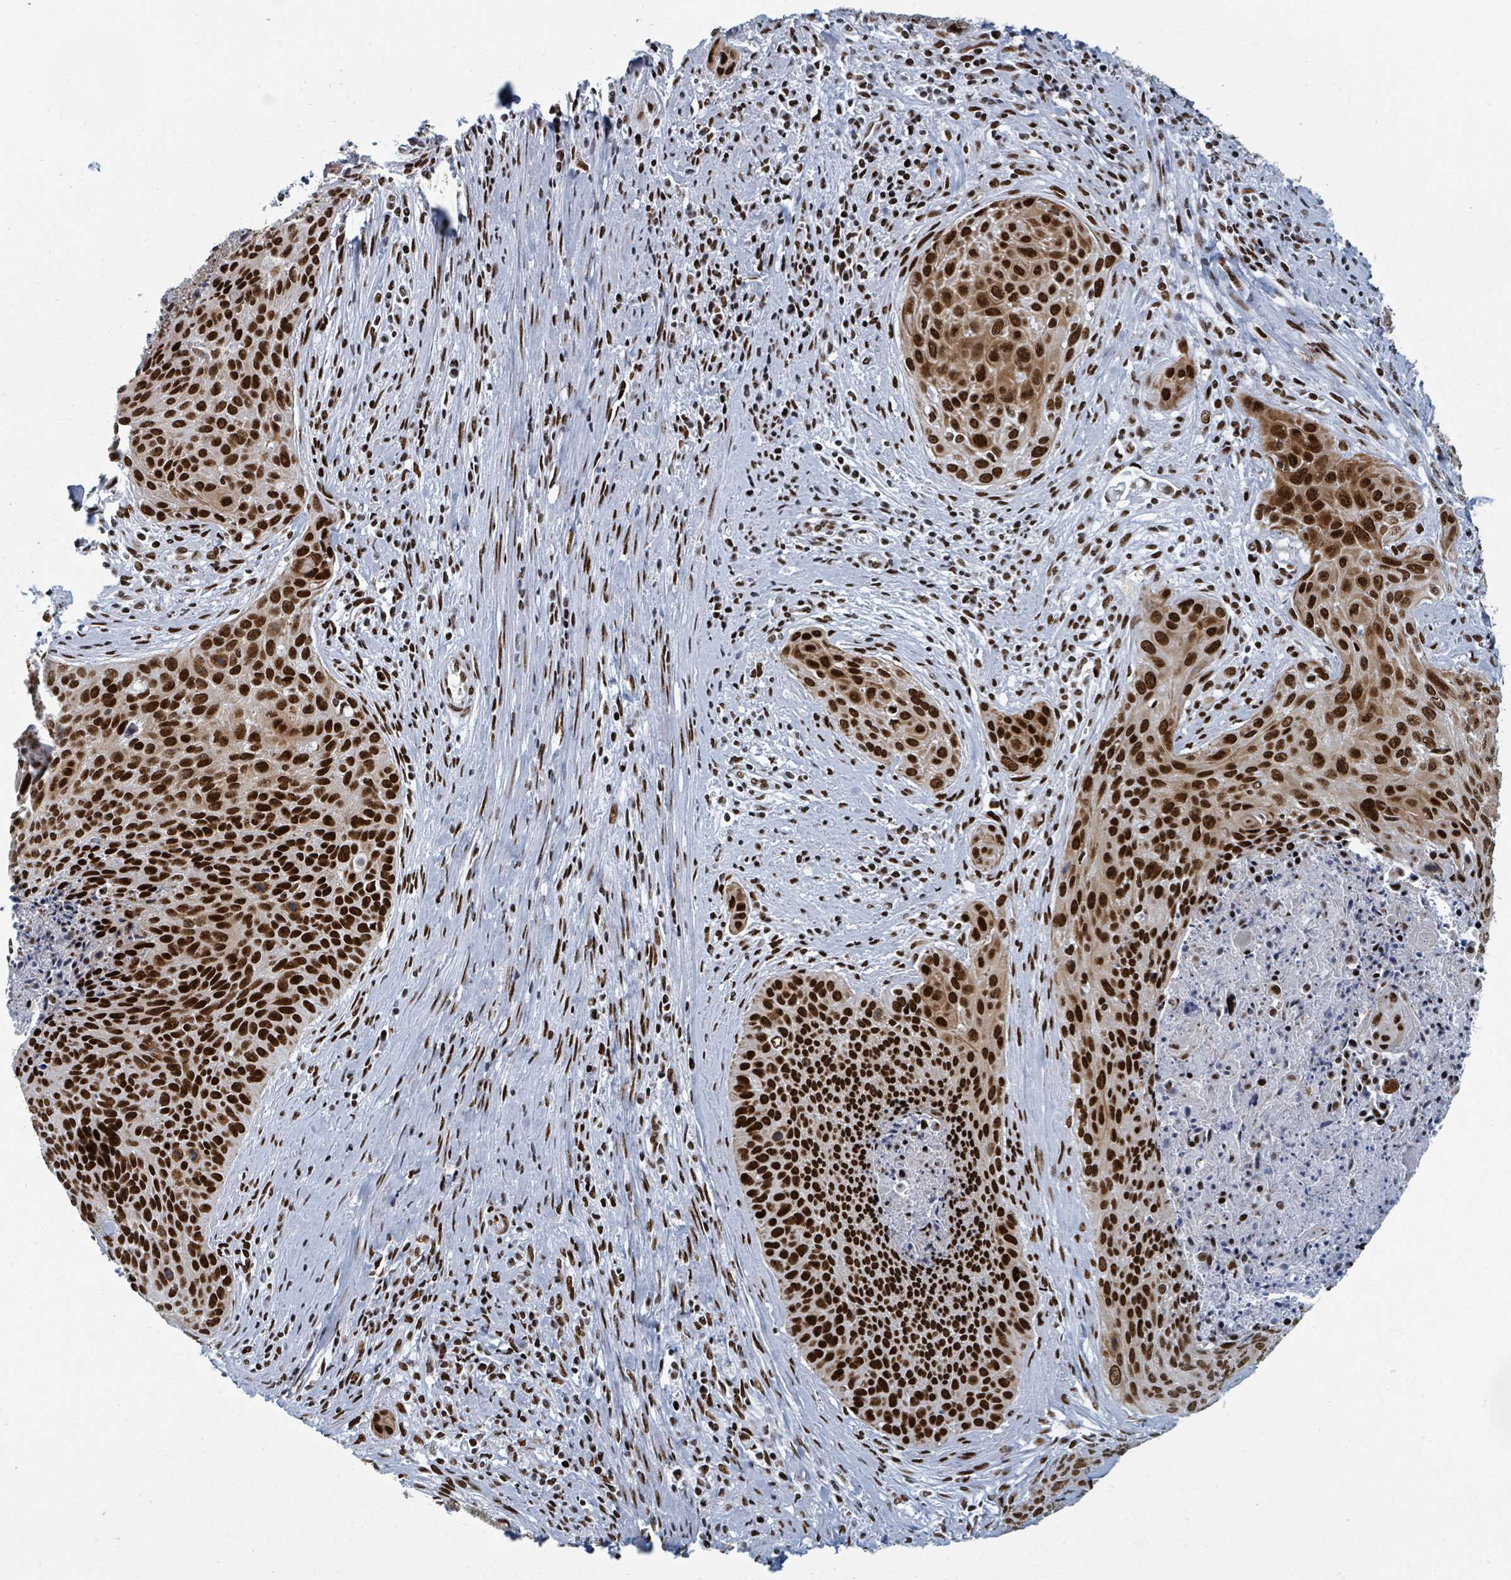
{"staining": {"intensity": "strong", "quantity": ">75%", "location": "nuclear"}, "tissue": "cervical cancer", "cell_type": "Tumor cells", "image_type": "cancer", "snomed": [{"axis": "morphology", "description": "Squamous cell carcinoma, NOS"}, {"axis": "topography", "description": "Cervix"}], "caption": "About >75% of tumor cells in human cervical cancer reveal strong nuclear protein expression as visualized by brown immunohistochemical staining.", "gene": "DHX16", "patient": {"sex": "female", "age": 55}}